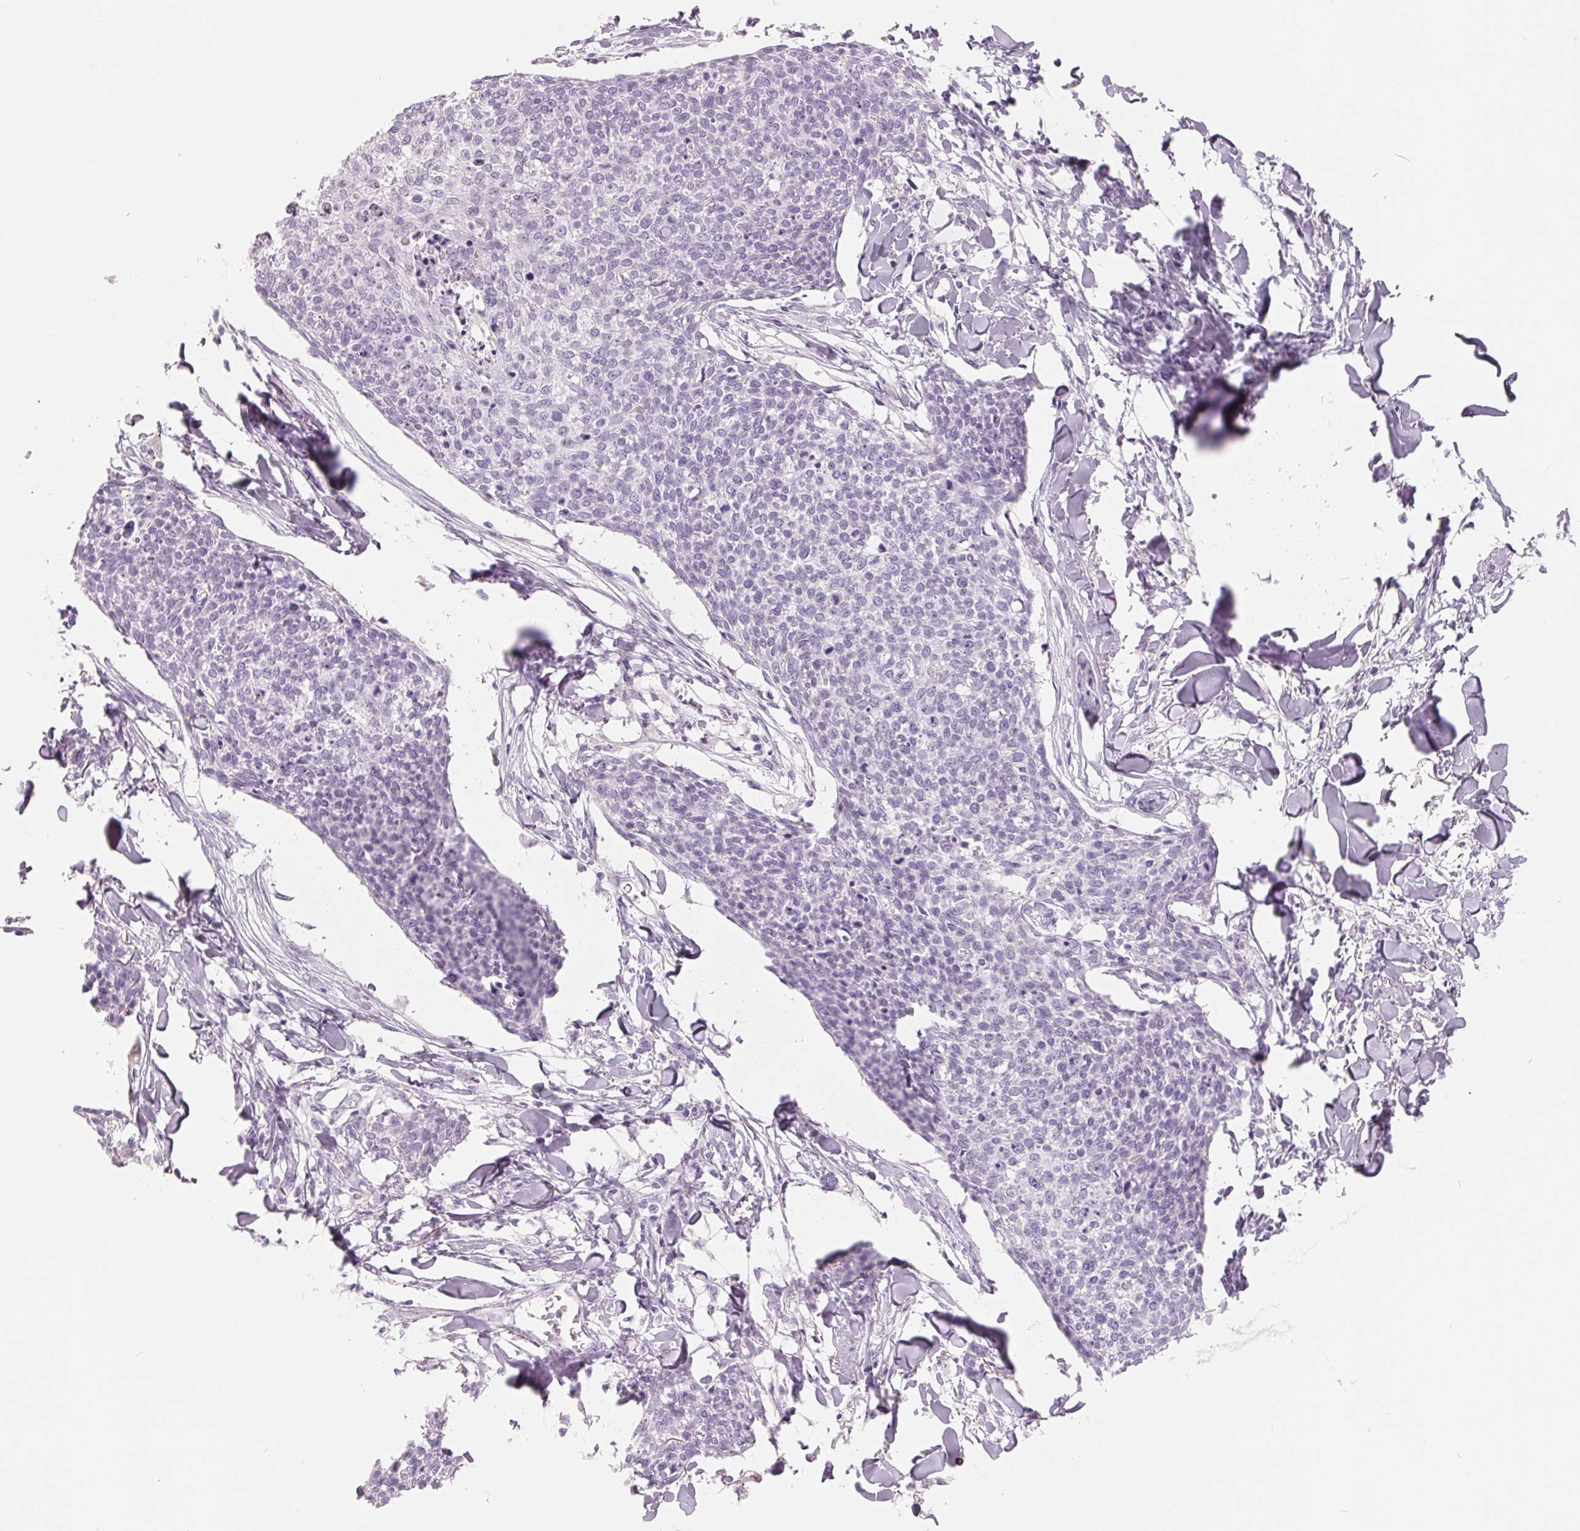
{"staining": {"intensity": "negative", "quantity": "none", "location": "none"}, "tissue": "skin cancer", "cell_type": "Tumor cells", "image_type": "cancer", "snomed": [{"axis": "morphology", "description": "Squamous cell carcinoma, NOS"}, {"axis": "topography", "description": "Skin"}, {"axis": "topography", "description": "Vulva"}], "caption": "Human squamous cell carcinoma (skin) stained for a protein using IHC displays no positivity in tumor cells.", "gene": "FTCD", "patient": {"sex": "female", "age": 75}}